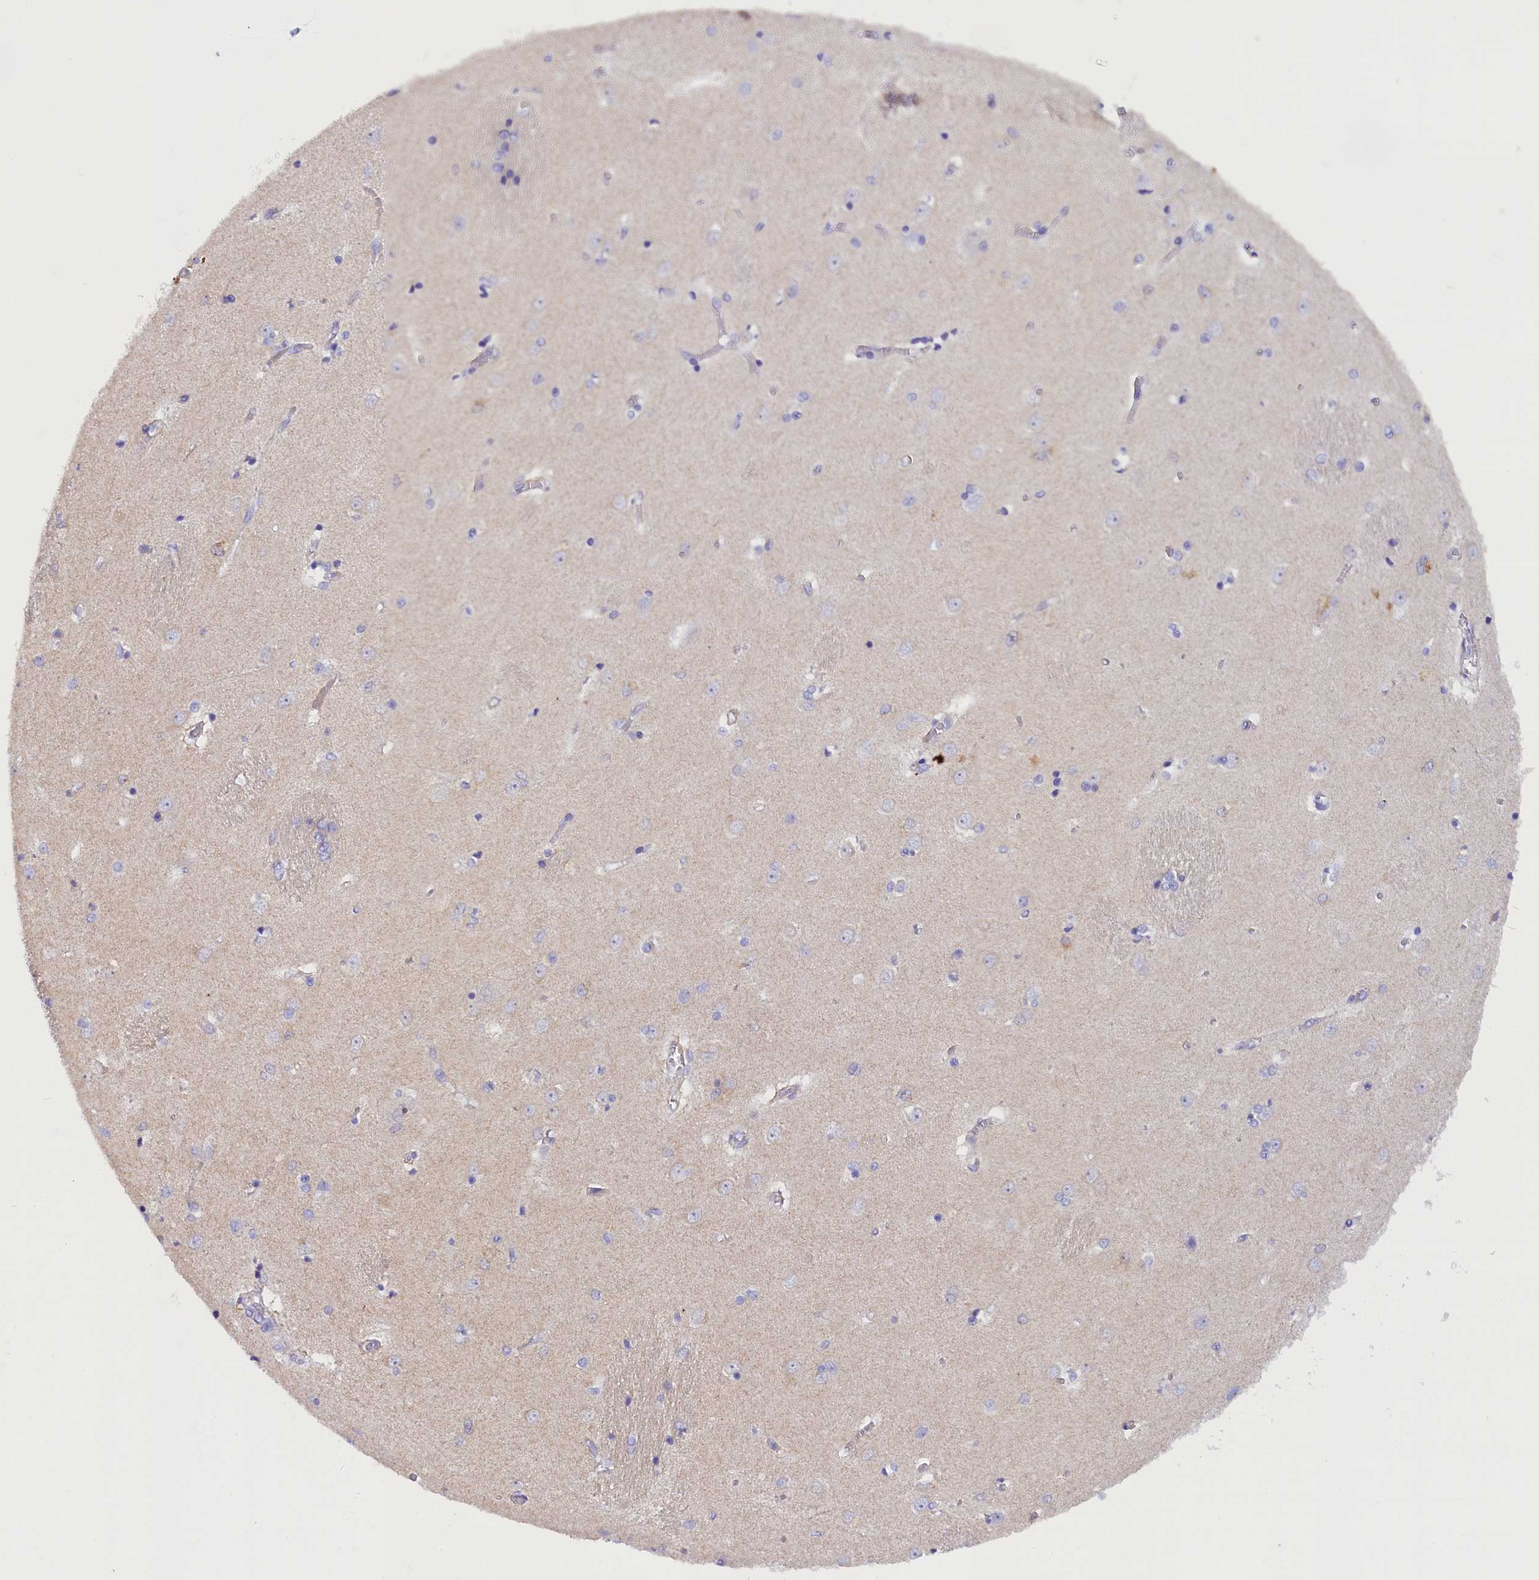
{"staining": {"intensity": "moderate", "quantity": "<25%", "location": "cytoplasmic/membranous,nuclear"}, "tissue": "caudate", "cell_type": "Glial cells", "image_type": "normal", "snomed": [{"axis": "morphology", "description": "Normal tissue, NOS"}, {"axis": "topography", "description": "Lateral ventricle wall"}], "caption": "This is a photomicrograph of immunohistochemistry (IHC) staining of unremarkable caudate, which shows moderate positivity in the cytoplasmic/membranous,nuclear of glial cells.", "gene": "RTTN", "patient": {"sex": "male", "age": 37}}